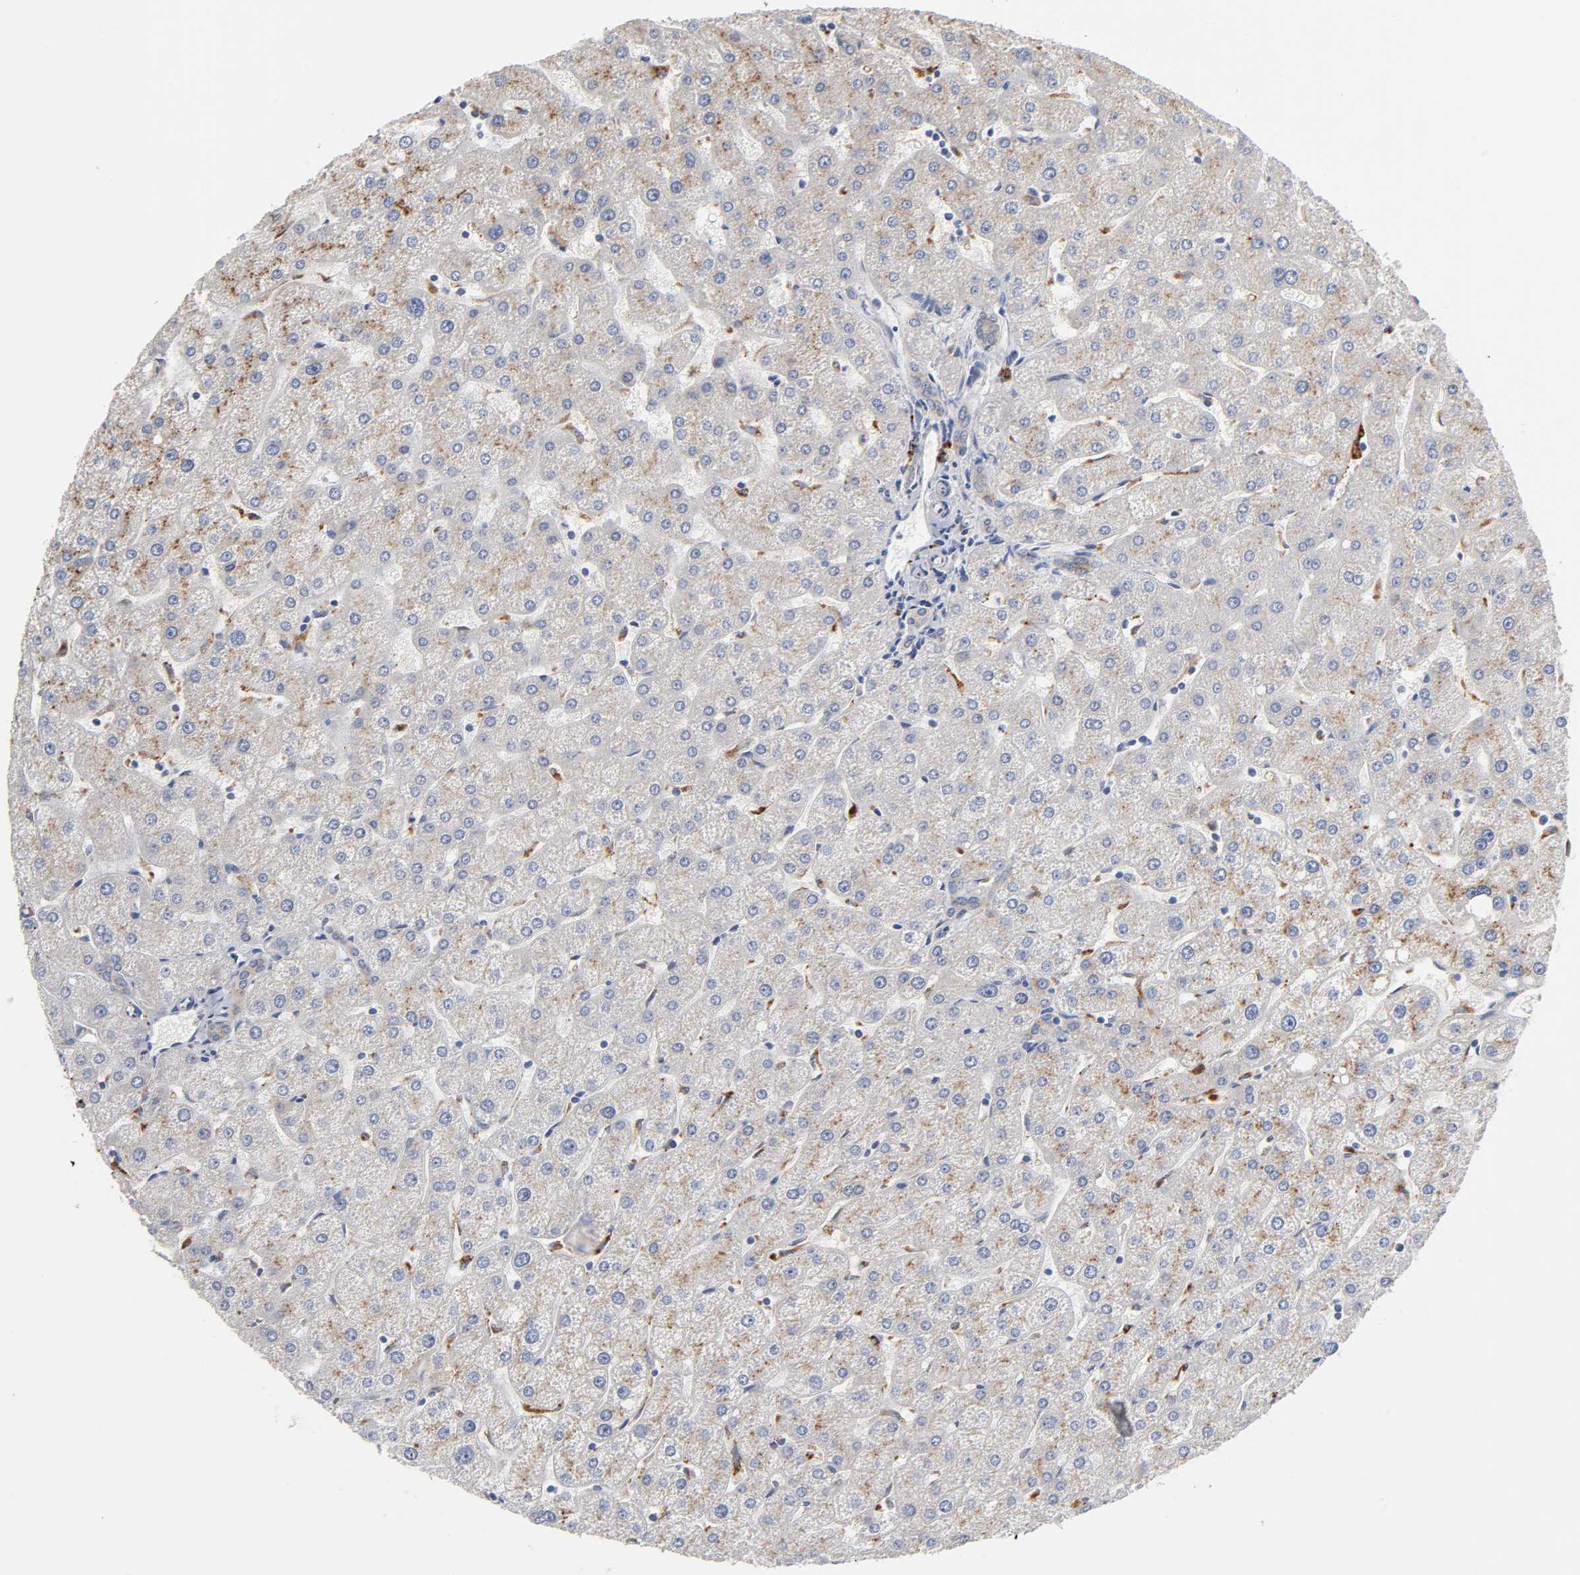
{"staining": {"intensity": "weak", "quantity": ">75%", "location": "cytoplasmic/membranous"}, "tissue": "liver", "cell_type": "Cholangiocytes", "image_type": "normal", "snomed": [{"axis": "morphology", "description": "Normal tissue, NOS"}, {"axis": "topography", "description": "Liver"}], "caption": "Immunohistochemistry of unremarkable liver demonstrates low levels of weak cytoplasmic/membranous staining in about >75% of cholangiocytes.", "gene": "C17orf75", "patient": {"sex": "male", "age": 67}}